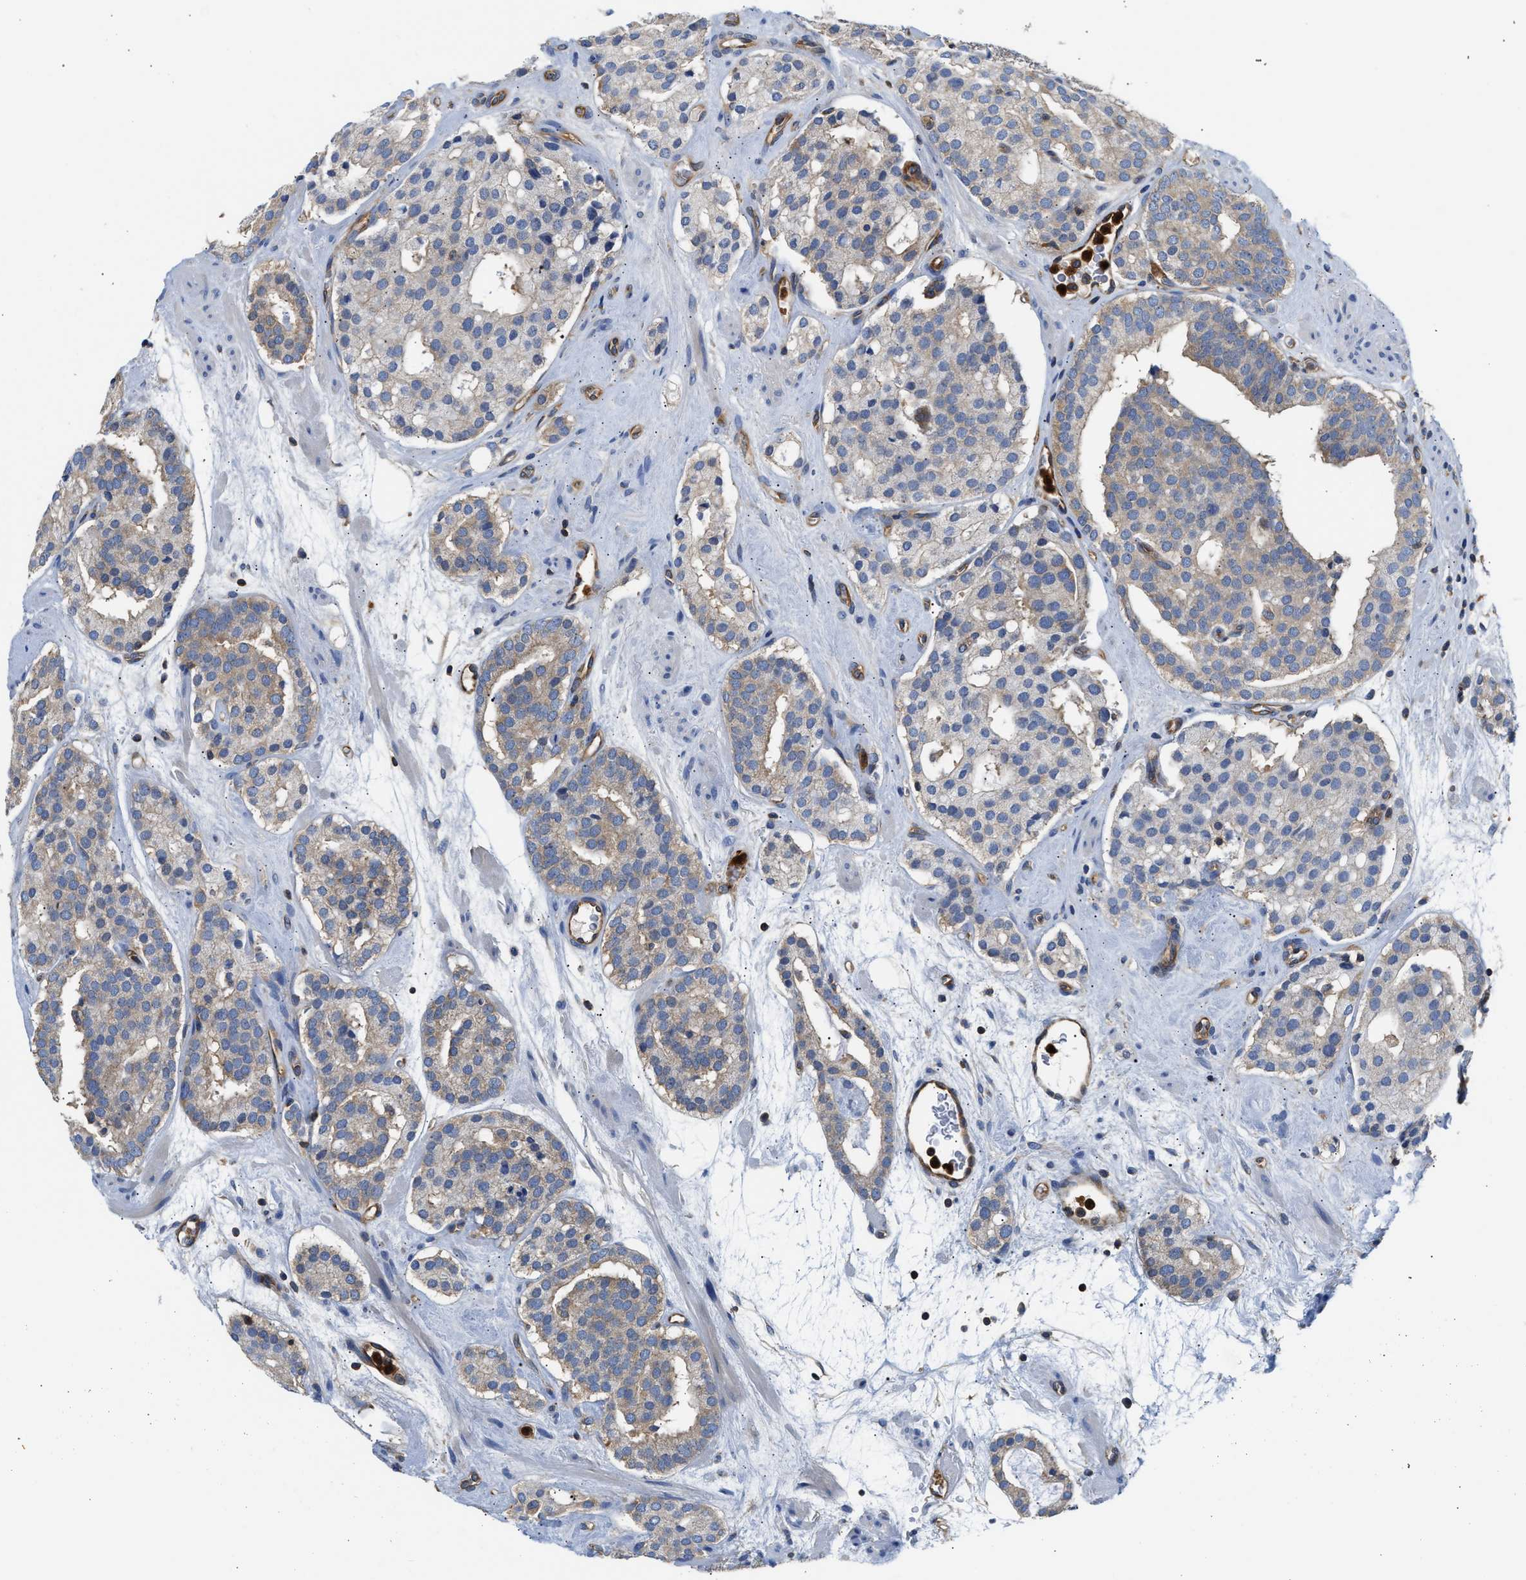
{"staining": {"intensity": "weak", "quantity": "25%-75%", "location": "cytoplasmic/membranous"}, "tissue": "prostate cancer", "cell_type": "Tumor cells", "image_type": "cancer", "snomed": [{"axis": "morphology", "description": "Adenocarcinoma, Low grade"}, {"axis": "topography", "description": "Prostate"}], "caption": "This is an image of immunohistochemistry (IHC) staining of adenocarcinoma (low-grade) (prostate), which shows weak expression in the cytoplasmic/membranous of tumor cells.", "gene": "SAMD9L", "patient": {"sex": "male", "age": 69}}